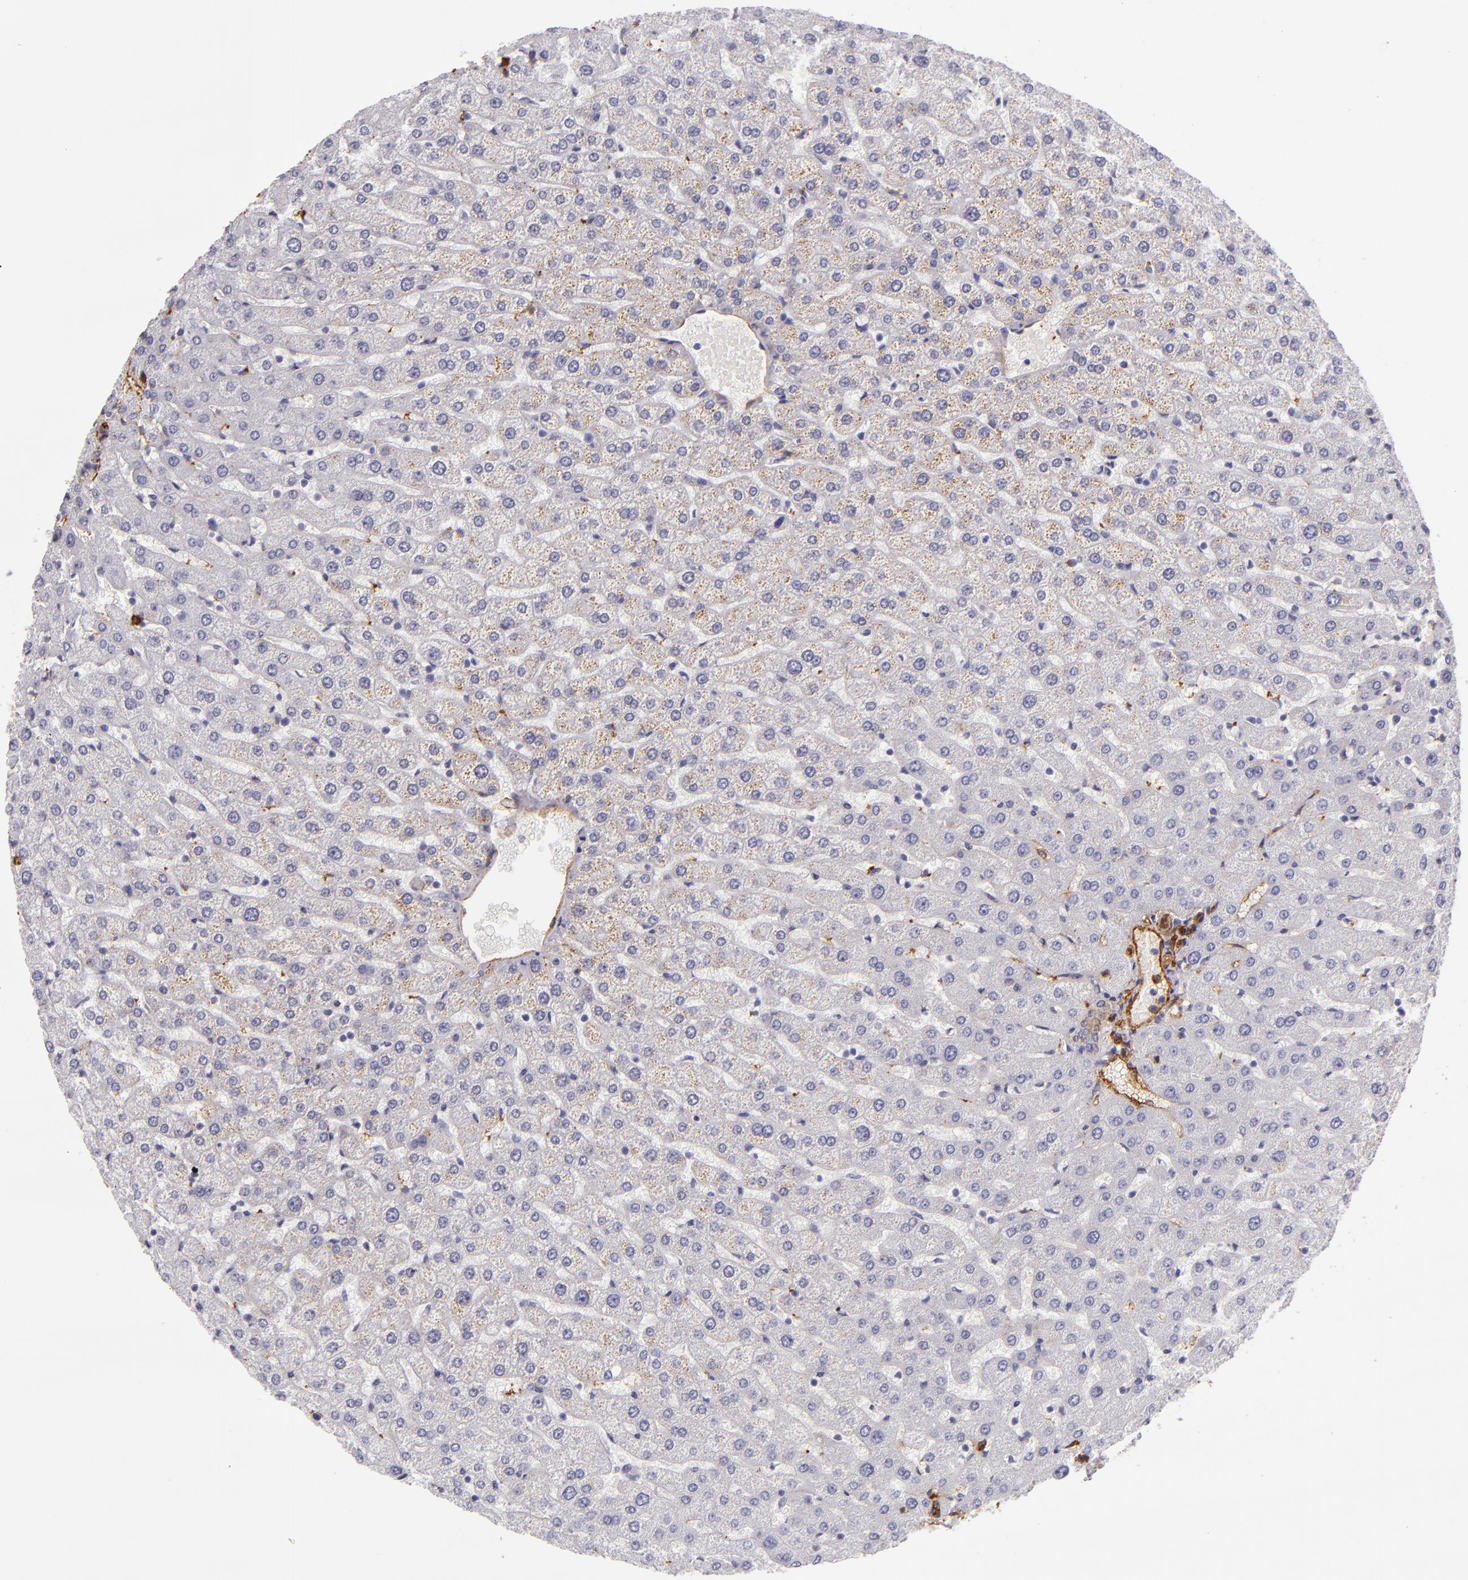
{"staining": {"intensity": "negative", "quantity": "none", "location": "none"}, "tissue": "liver", "cell_type": "Cholangiocytes", "image_type": "normal", "snomed": [{"axis": "morphology", "description": "Normal tissue, NOS"}, {"axis": "morphology", "description": "Fibrosis, NOS"}, {"axis": "topography", "description": "Liver"}], "caption": "IHC photomicrograph of normal human liver stained for a protein (brown), which shows no expression in cholangiocytes.", "gene": "CD9", "patient": {"sex": "female", "age": 29}}